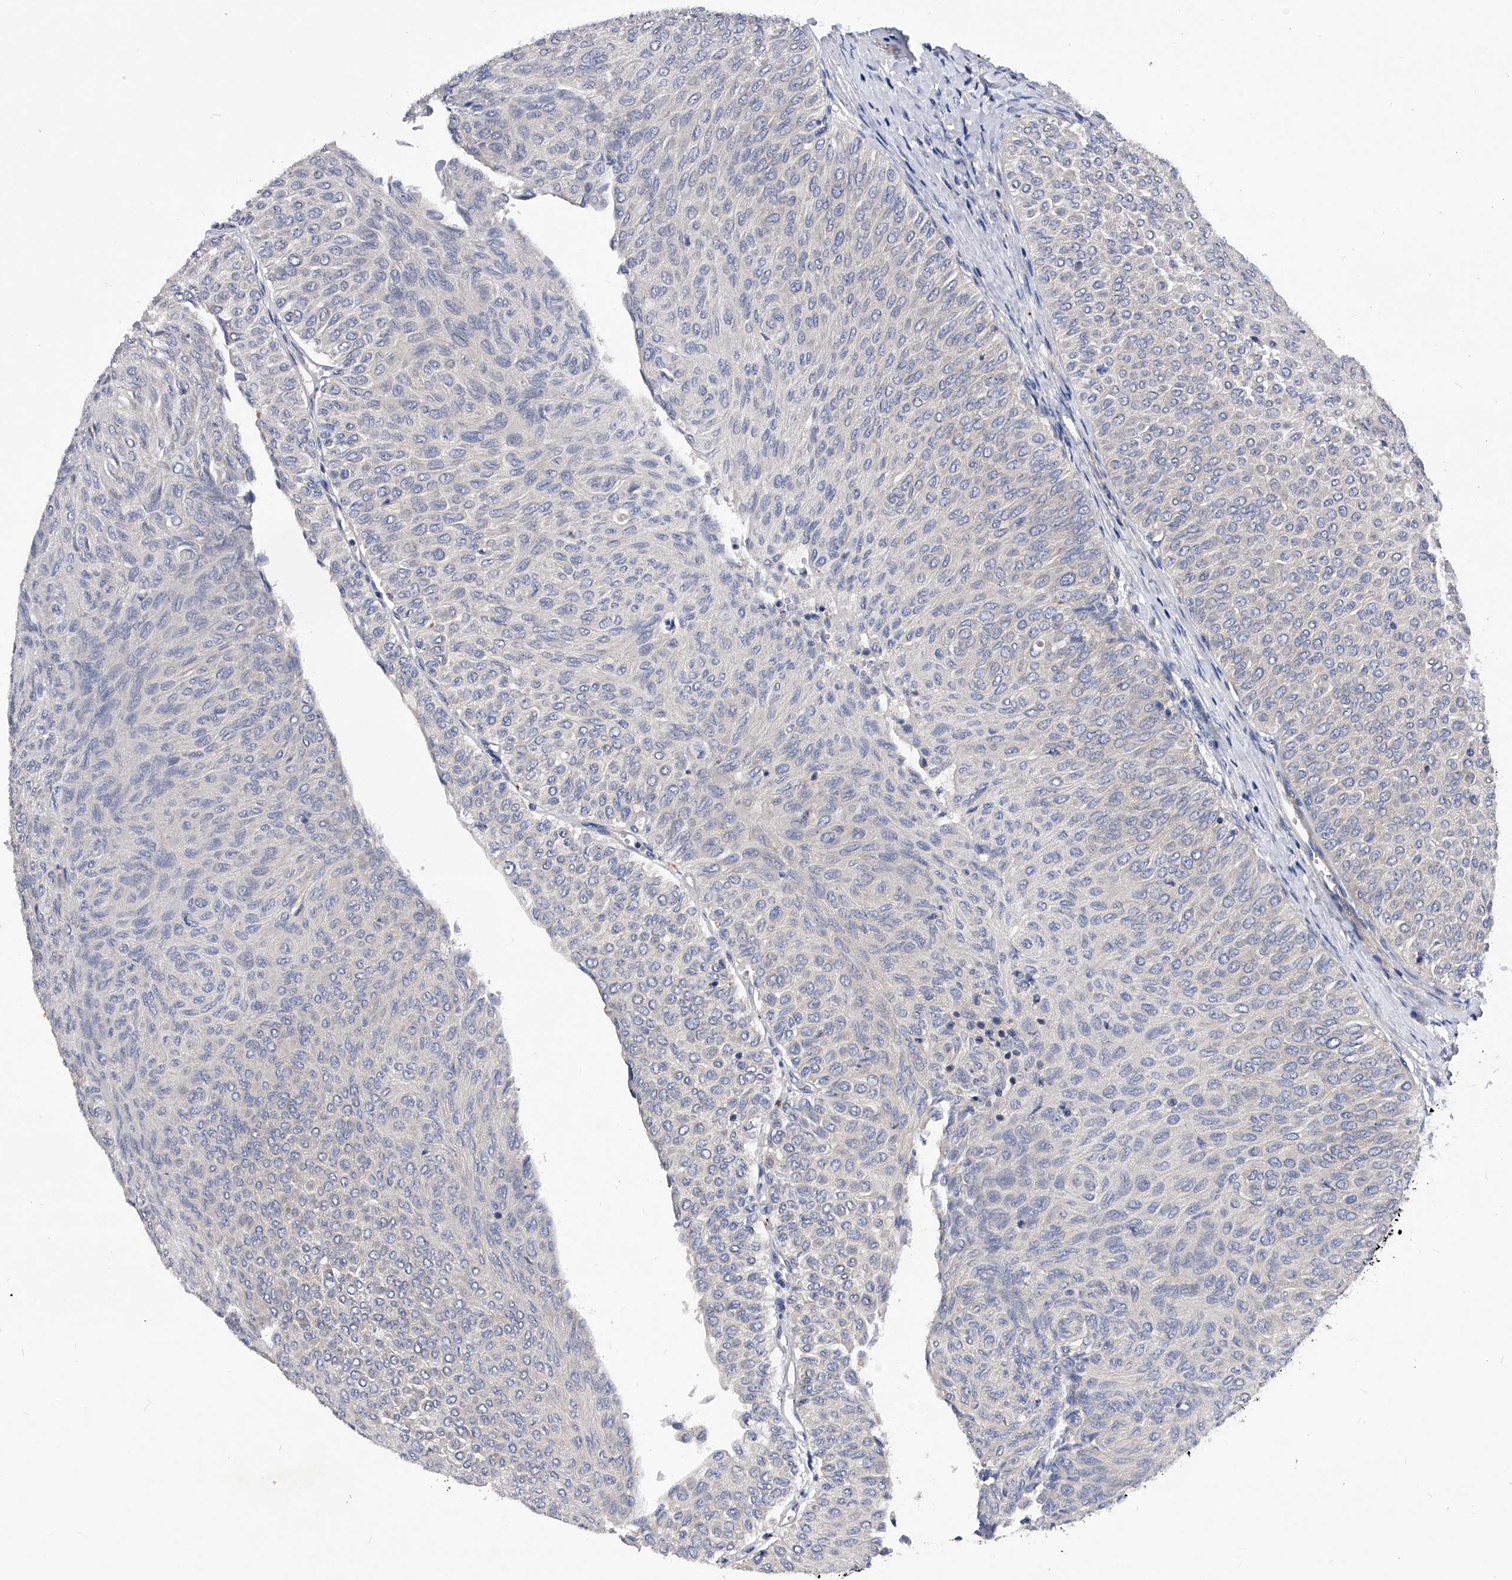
{"staining": {"intensity": "negative", "quantity": "none", "location": "none"}, "tissue": "urothelial cancer", "cell_type": "Tumor cells", "image_type": "cancer", "snomed": [{"axis": "morphology", "description": "Urothelial carcinoma, Low grade"}, {"axis": "topography", "description": "Urinary bladder"}], "caption": "This photomicrograph is of urothelial carcinoma (low-grade) stained with immunohistochemistry to label a protein in brown with the nuclei are counter-stained blue. There is no expression in tumor cells.", "gene": "PPP5C", "patient": {"sex": "male", "age": 78}}